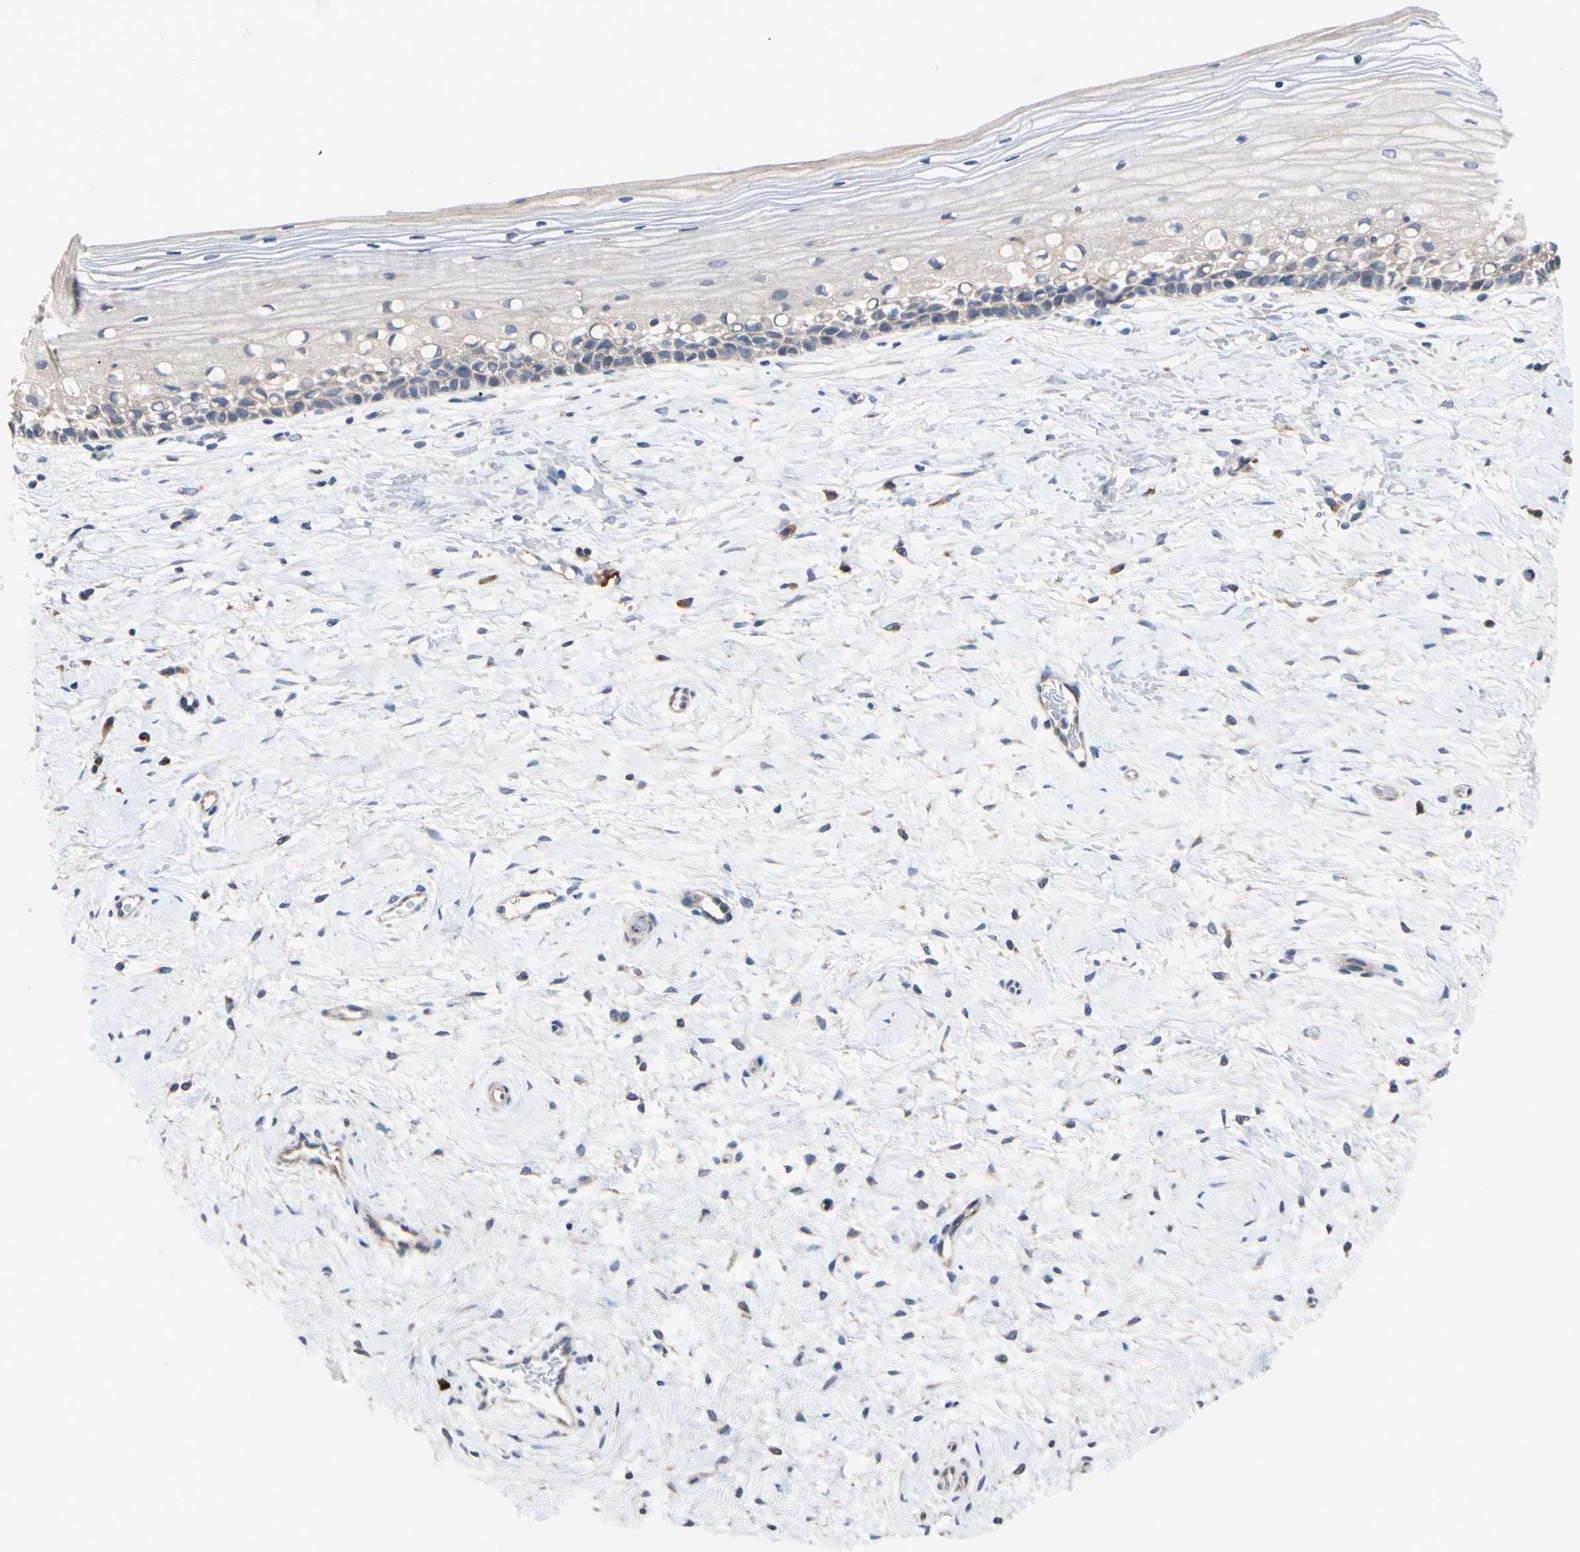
{"staining": {"intensity": "moderate", "quantity": "25%-75%", "location": "cytoplasmic/membranous"}, "tissue": "cervix", "cell_type": "Glandular cells", "image_type": "normal", "snomed": [{"axis": "morphology", "description": "Normal tissue, NOS"}, {"axis": "topography", "description": "Cervix"}], "caption": "Immunohistochemistry (IHC) image of benign cervix: human cervix stained using IHC shows medium levels of moderate protein expression localized specifically in the cytoplasmic/membranous of glandular cells, appearing as a cytoplasmic/membranous brown color.", "gene": "TTC14", "patient": {"sex": "female", "age": 39}}